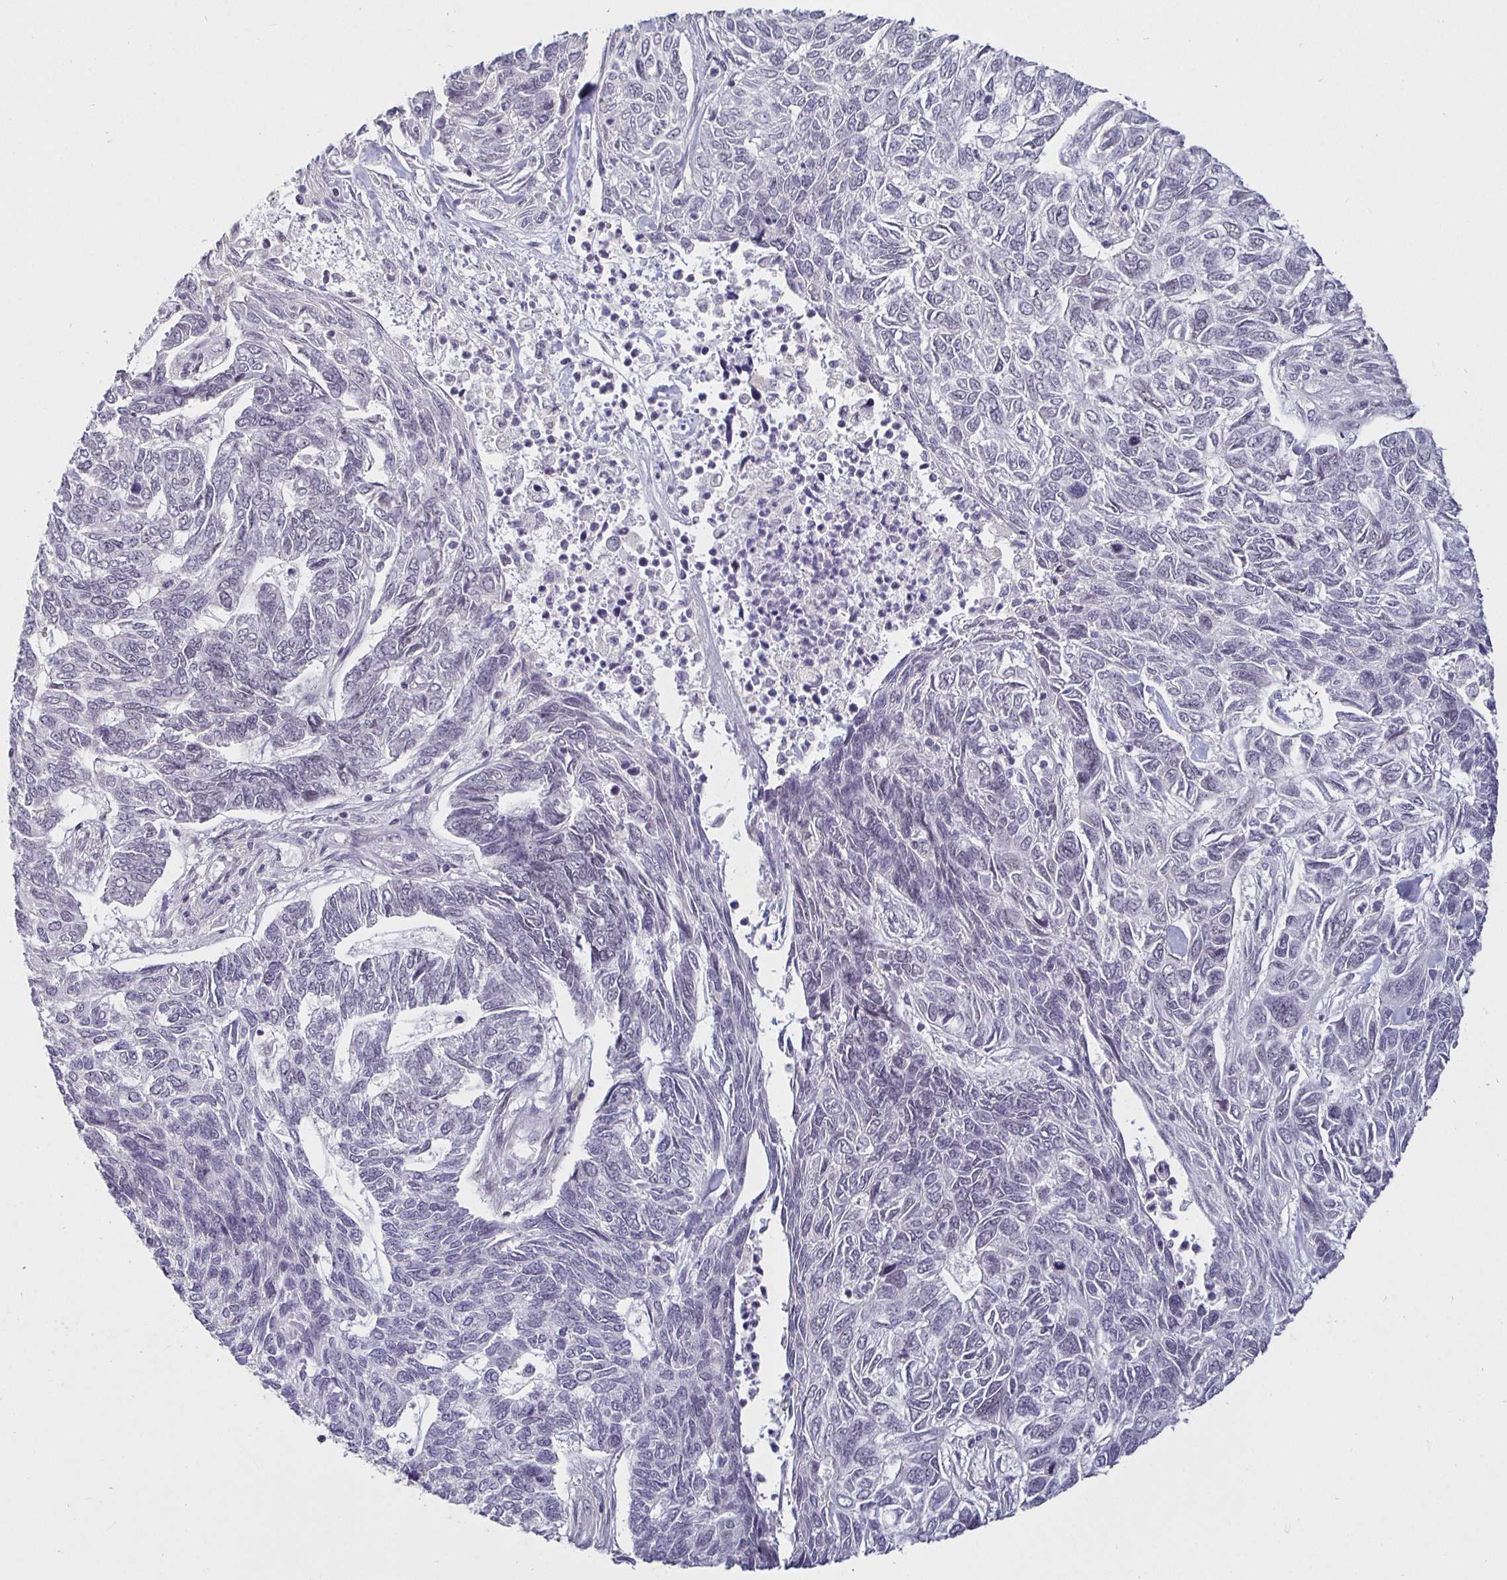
{"staining": {"intensity": "negative", "quantity": "none", "location": "none"}, "tissue": "skin cancer", "cell_type": "Tumor cells", "image_type": "cancer", "snomed": [{"axis": "morphology", "description": "Basal cell carcinoma"}, {"axis": "topography", "description": "Skin"}], "caption": "Protein analysis of skin cancer exhibits no significant staining in tumor cells.", "gene": "MLH1", "patient": {"sex": "female", "age": 65}}